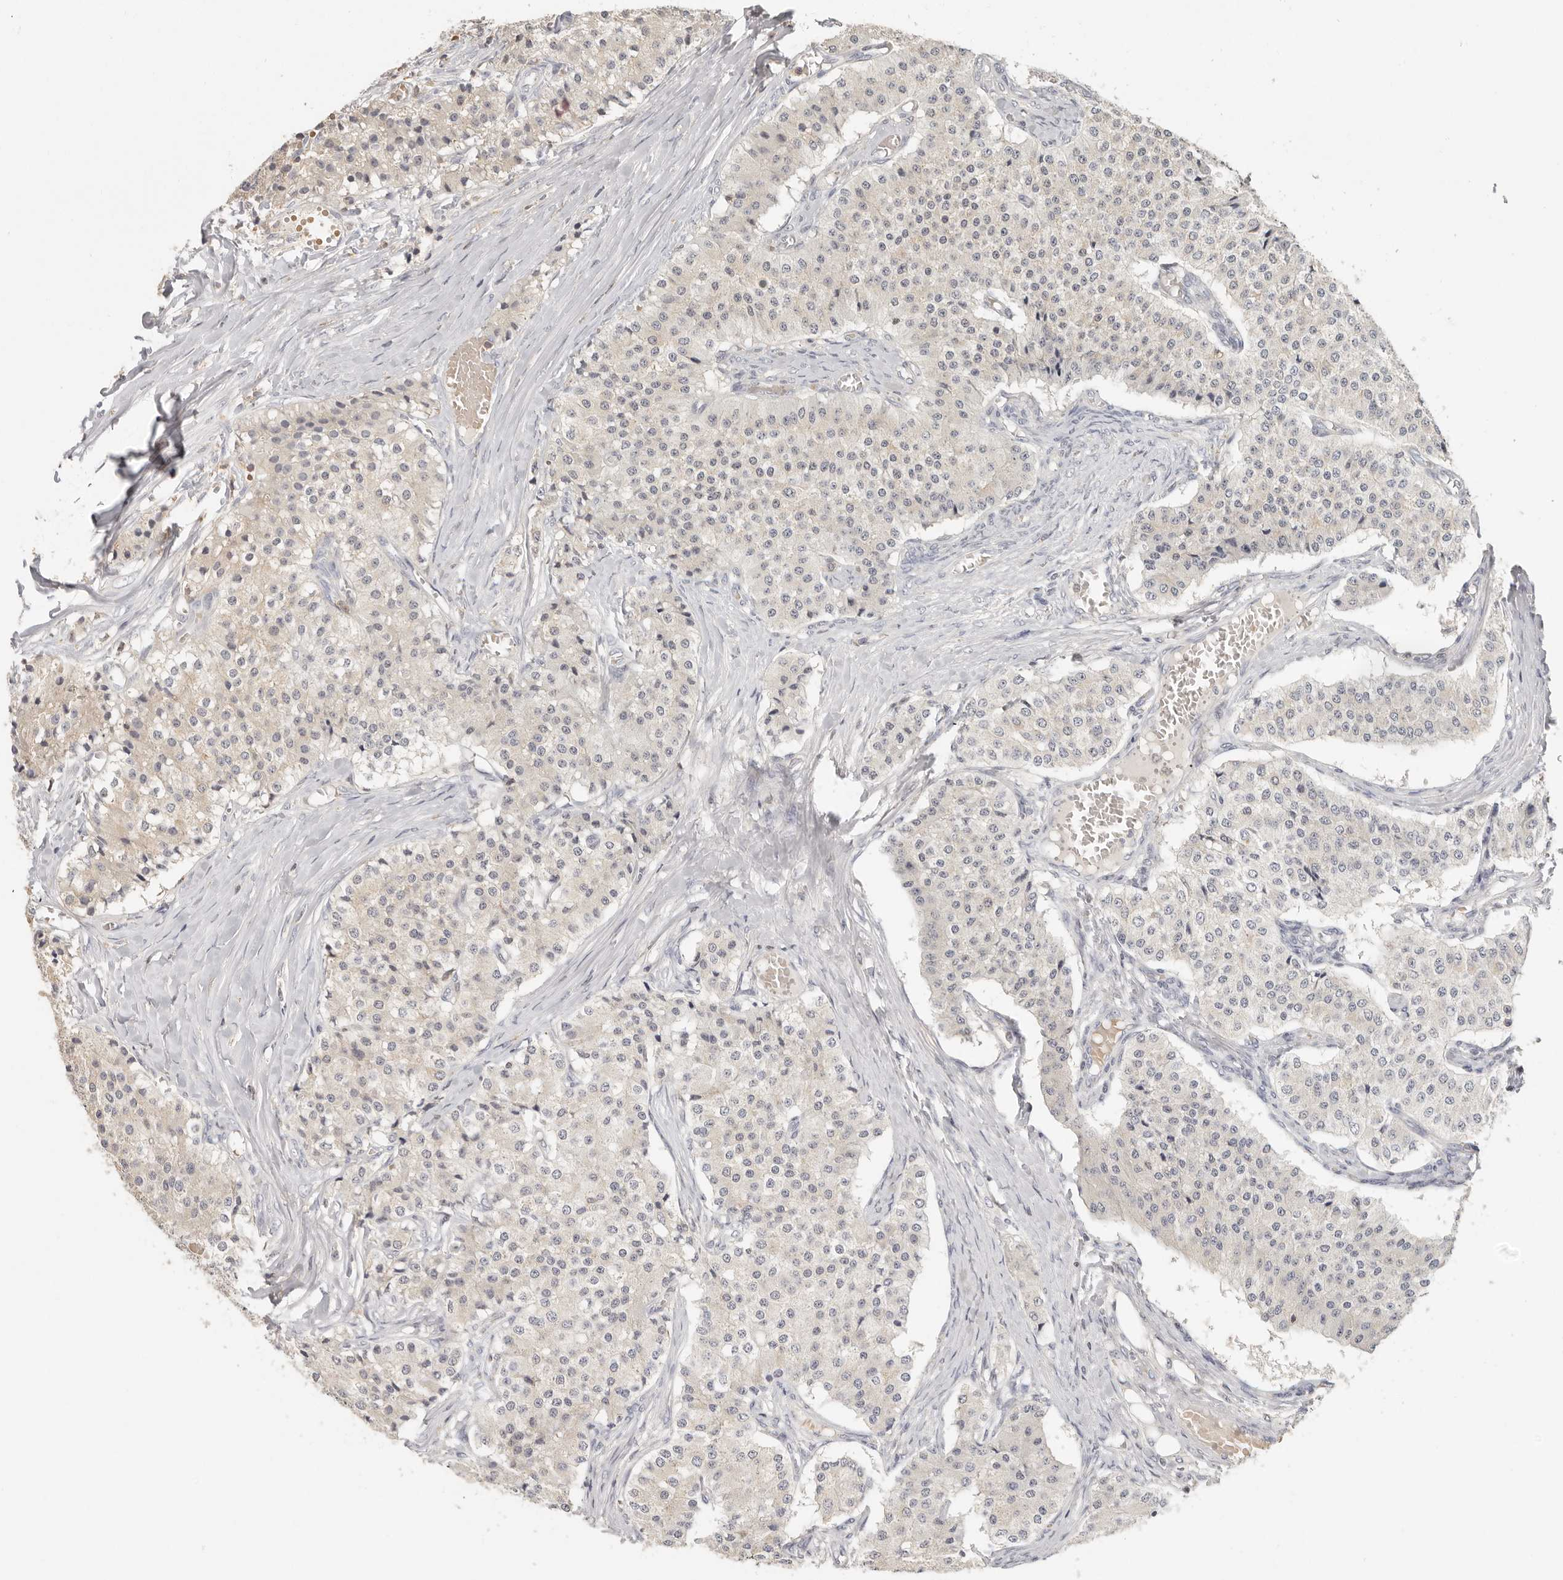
{"staining": {"intensity": "negative", "quantity": "none", "location": "none"}, "tissue": "carcinoid", "cell_type": "Tumor cells", "image_type": "cancer", "snomed": [{"axis": "morphology", "description": "Carcinoid, malignant, NOS"}, {"axis": "topography", "description": "Colon"}], "caption": "Protein analysis of carcinoid demonstrates no significant positivity in tumor cells. (DAB (3,3'-diaminobenzidine) IHC, high magnification).", "gene": "CSK", "patient": {"sex": "female", "age": 52}}